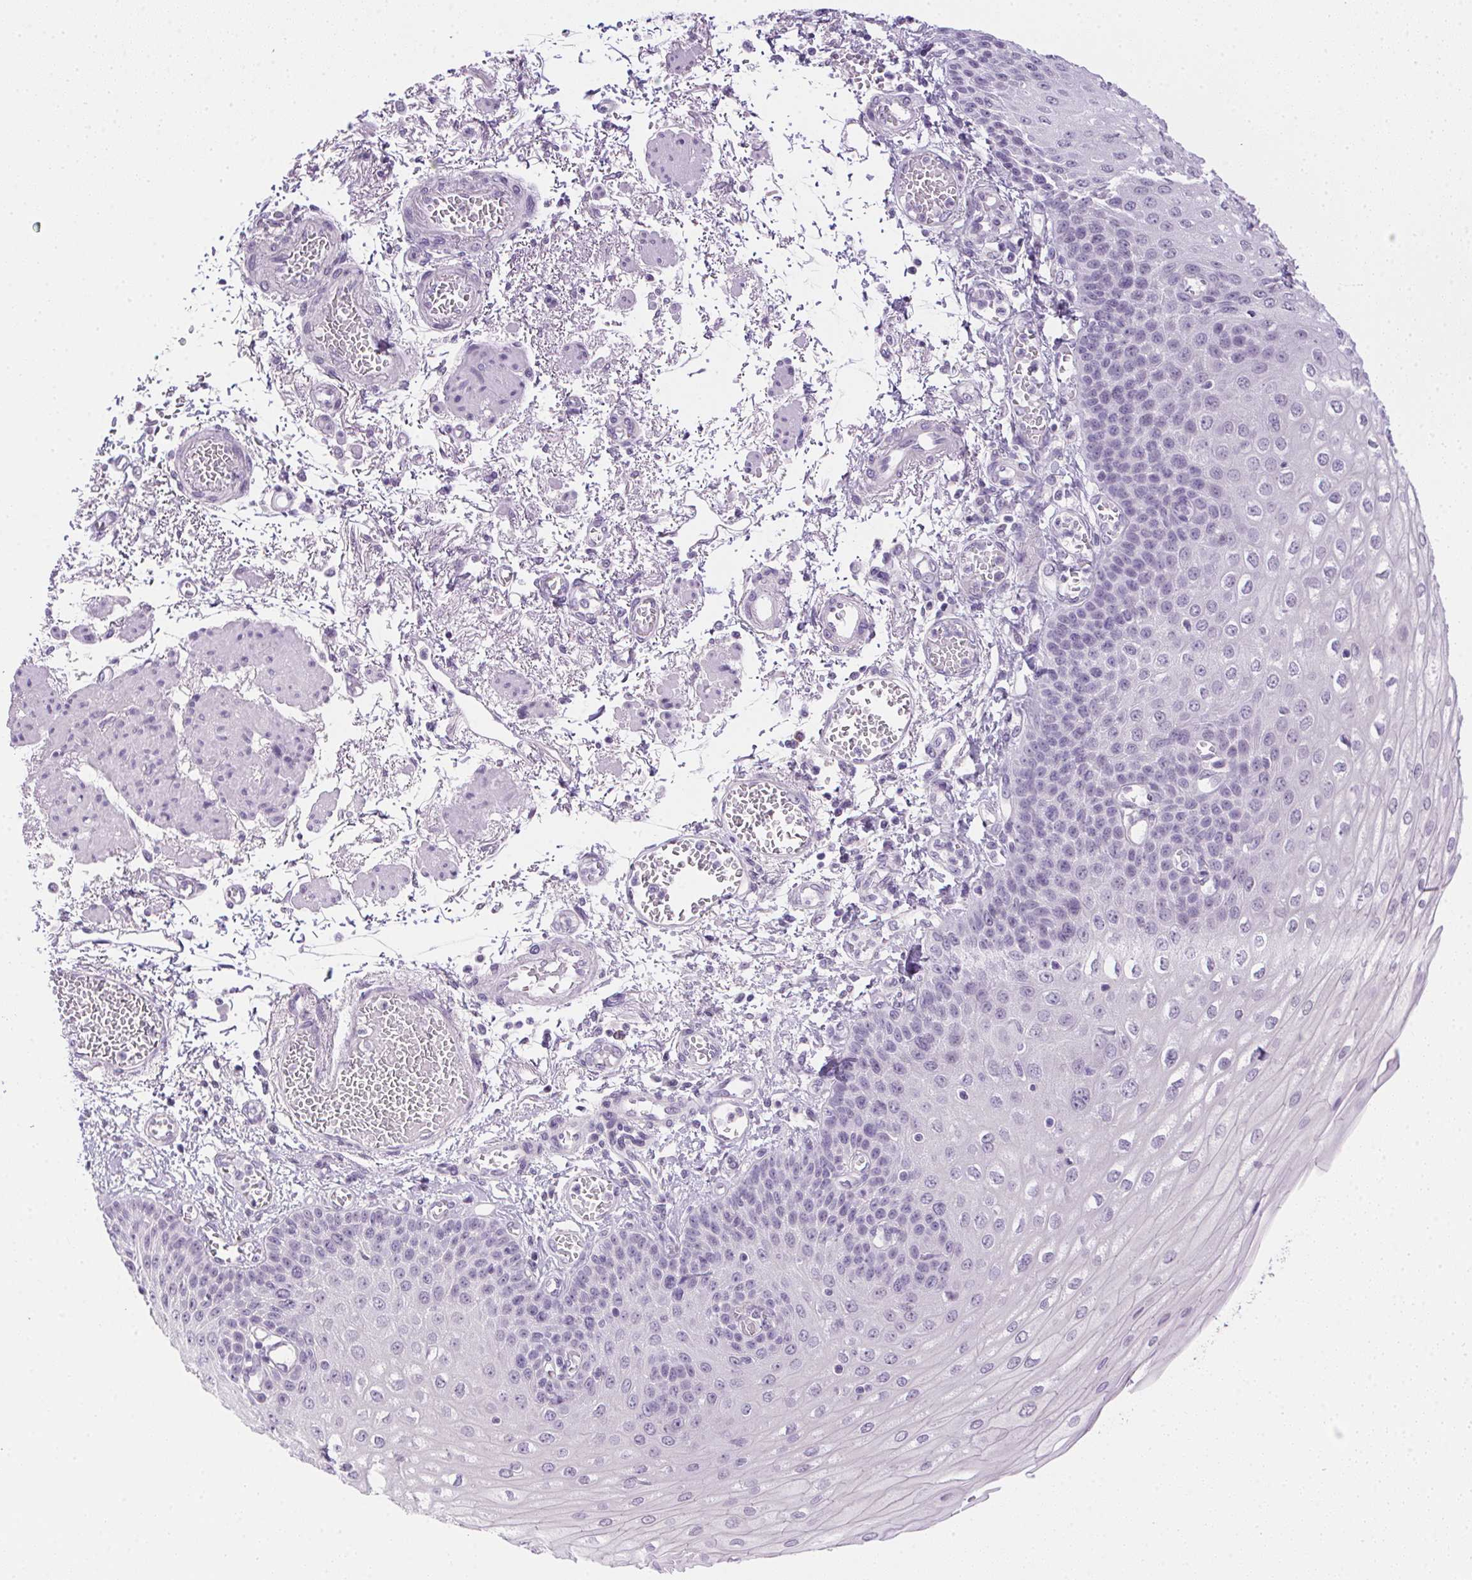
{"staining": {"intensity": "negative", "quantity": "none", "location": "none"}, "tissue": "esophagus", "cell_type": "Squamous epithelial cells", "image_type": "normal", "snomed": [{"axis": "morphology", "description": "Normal tissue, NOS"}, {"axis": "morphology", "description": "Adenocarcinoma, NOS"}, {"axis": "topography", "description": "Esophagus"}], "caption": "Human esophagus stained for a protein using immunohistochemistry exhibits no staining in squamous epithelial cells.", "gene": "PRL", "patient": {"sex": "male", "age": 81}}